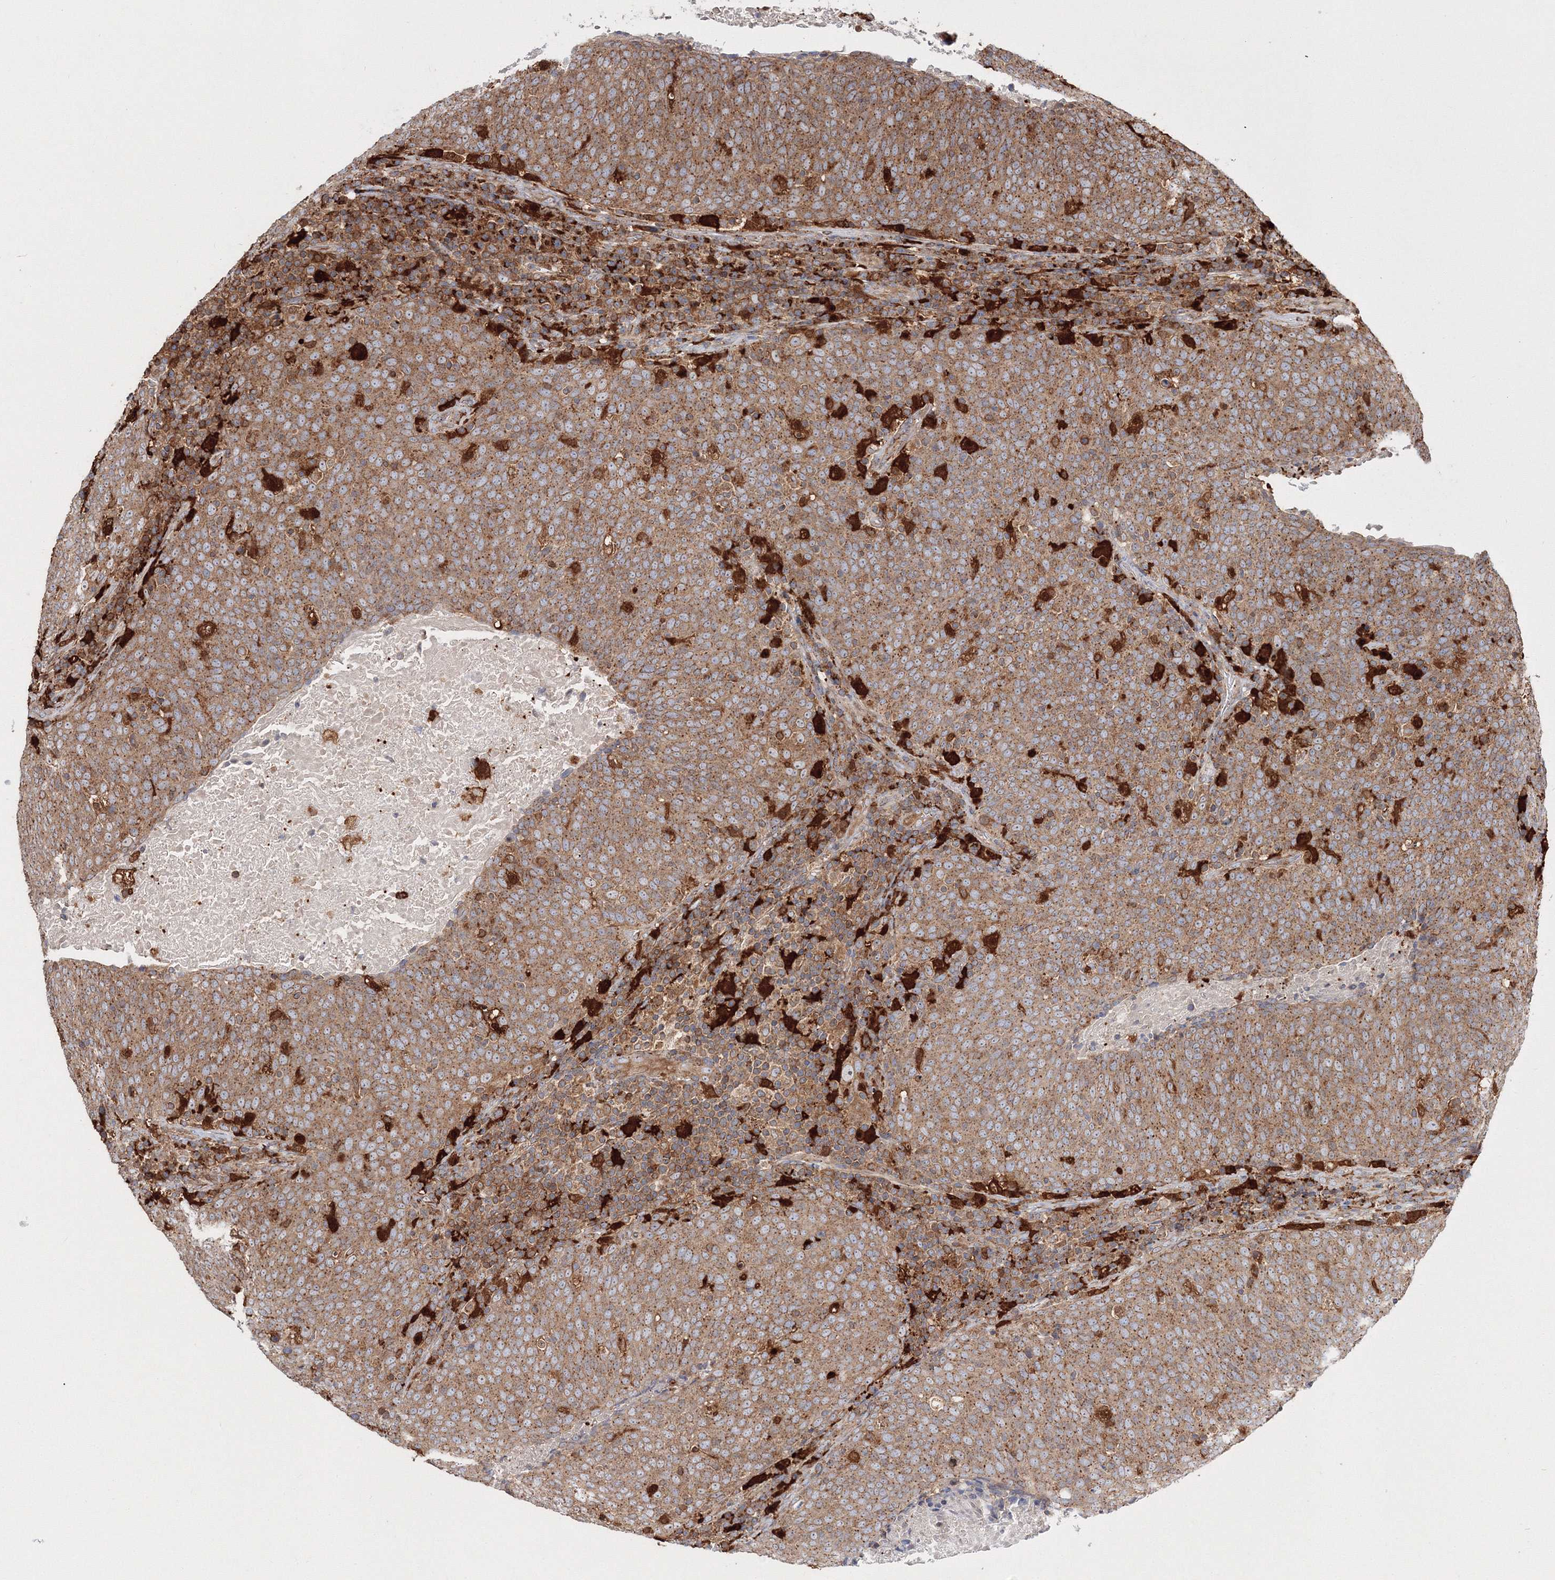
{"staining": {"intensity": "moderate", "quantity": ">75%", "location": "cytoplasmic/membranous"}, "tissue": "head and neck cancer", "cell_type": "Tumor cells", "image_type": "cancer", "snomed": [{"axis": "morphology", "description": "Squamous cell carcinoma, NOS"}, {"axis": "morphology", "description": "Squamous cell carcinoma, metastatic, NOS"}, {"axis": "topography", "description": "Lymph node"}, {"axis": "topography", "description": "Head-Neck"}], "caption": "A medium amount of moderate cytoplasmic/membranous expression is identified in approximately >75% of tumor cells in head and neck cancer tissue. (IHC, brightfield microscopy, high magnification).", "gene": "ARCN1", "patient": {"sex": "male", "age": 62}}